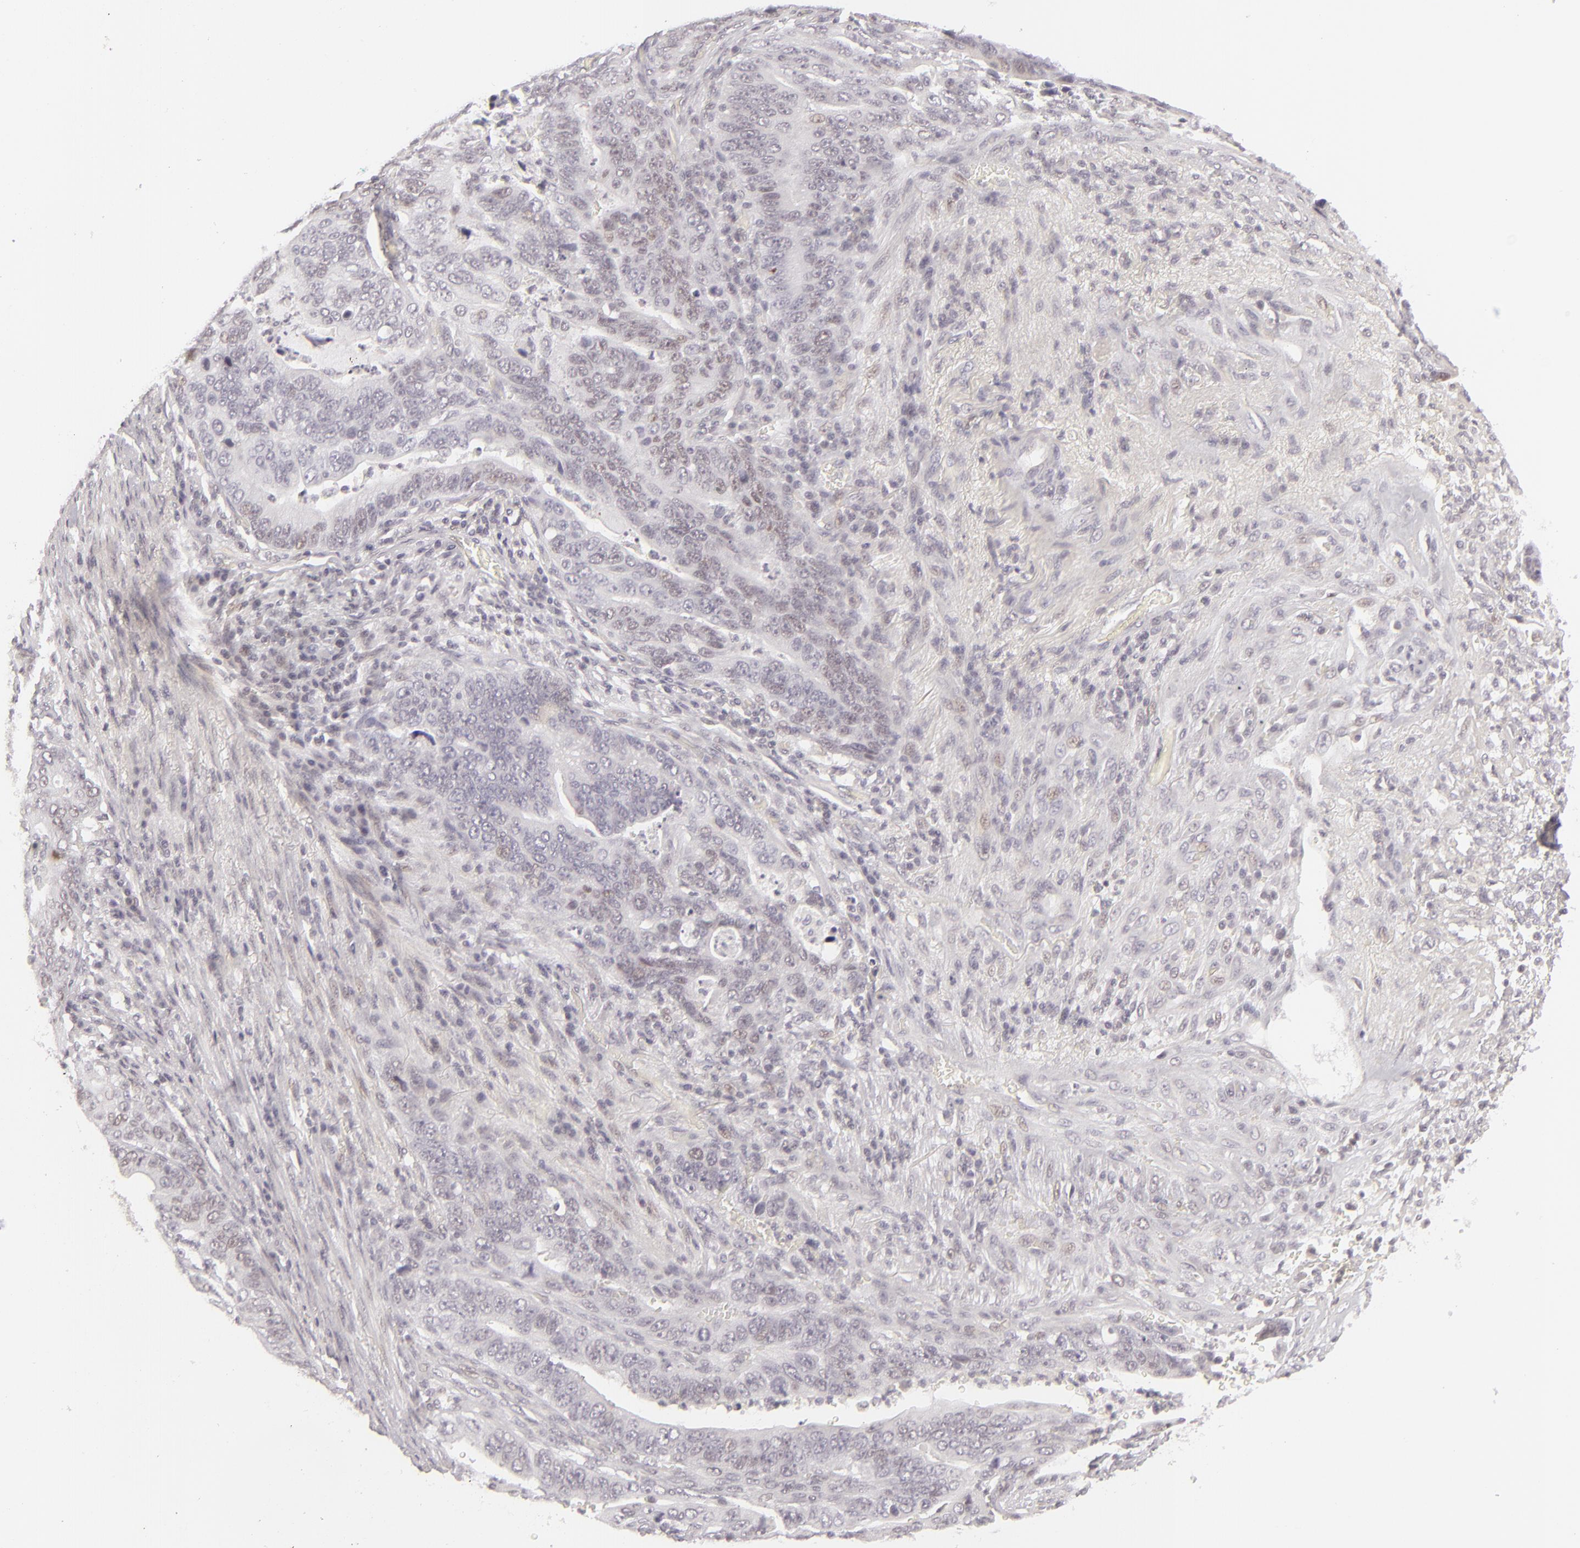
{"staining": {"intensity": "negative", "quantity": "none", "location": "none"}, "tissue": "stomach cancer", "cell_type": "Tumor cells", "image_type": "cancer", "snomed": [{"axis": "morphology", "description": "Adenocarcinoma, NOS"}, {"axis": "topography", "description": "Stomach, upper"}], "caption": "Stomach cancer was stained to show a protein in brown. There is no significant staining in tumor cells.", "gene": "SIX1", "patient": {"sex": "female", "age": 50}}